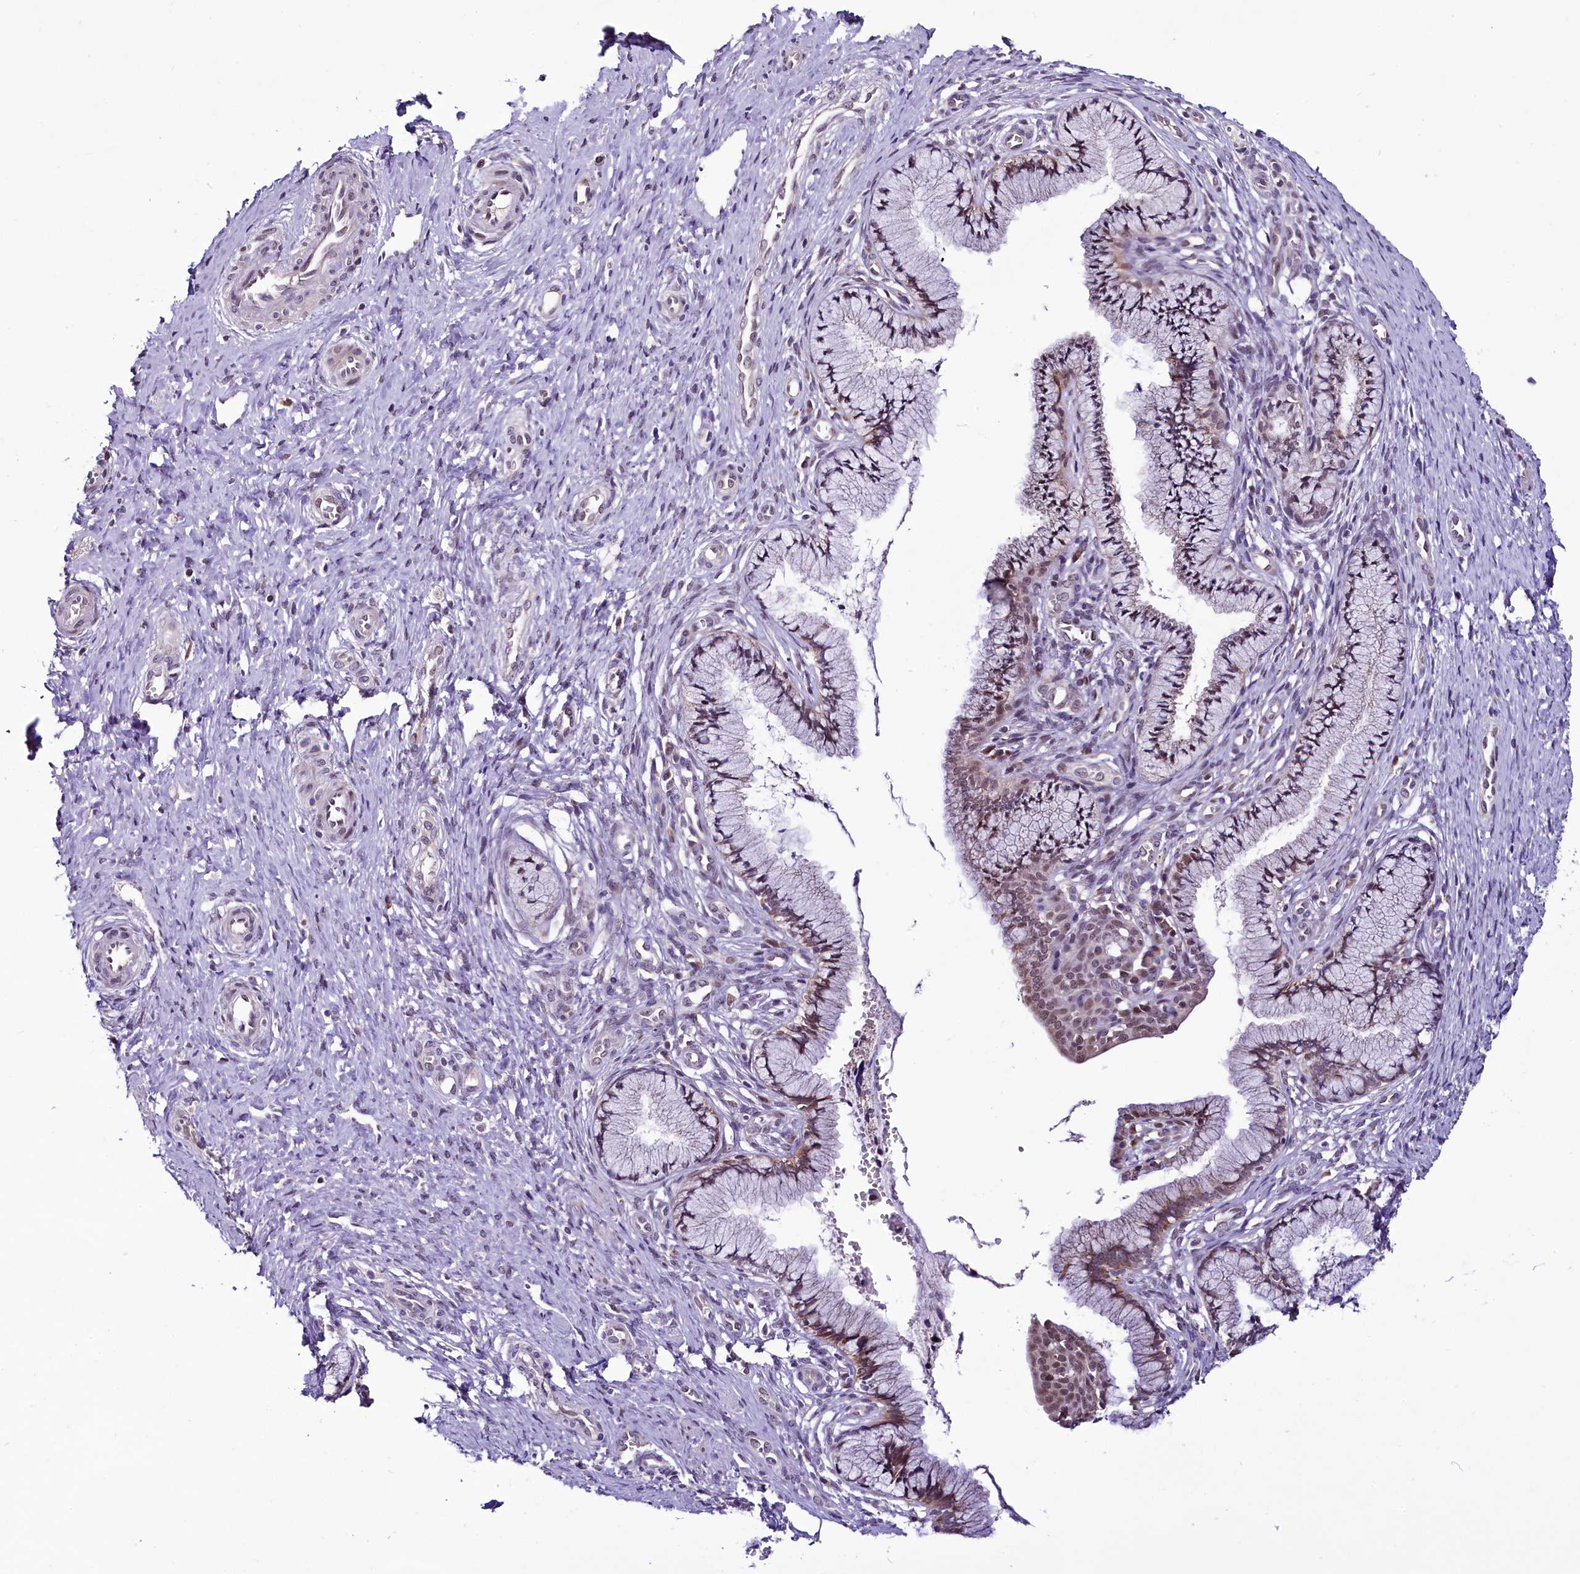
{"staining": {"intensity": "moderate", "quantity": ">75%", "location": "nuclear"}, "tissue": "cervix", "cell_type": "Glandular cells", "image_type": "normal", "snomed": [{"axis": "morphology", "description": "Normal tissue, NOS"}, {"axis": "topography", "description": "Cervix"}], "caption": "Normal cervix shows moderate nuclear positivity in about >75% of glandular cells (Stains: DAB in brown, nuclei in blue, Microscopy: brightfield microscopy at high magnification)..", "gene": "RPUSD2", "patient": {"sex": "female", "age": 36}}